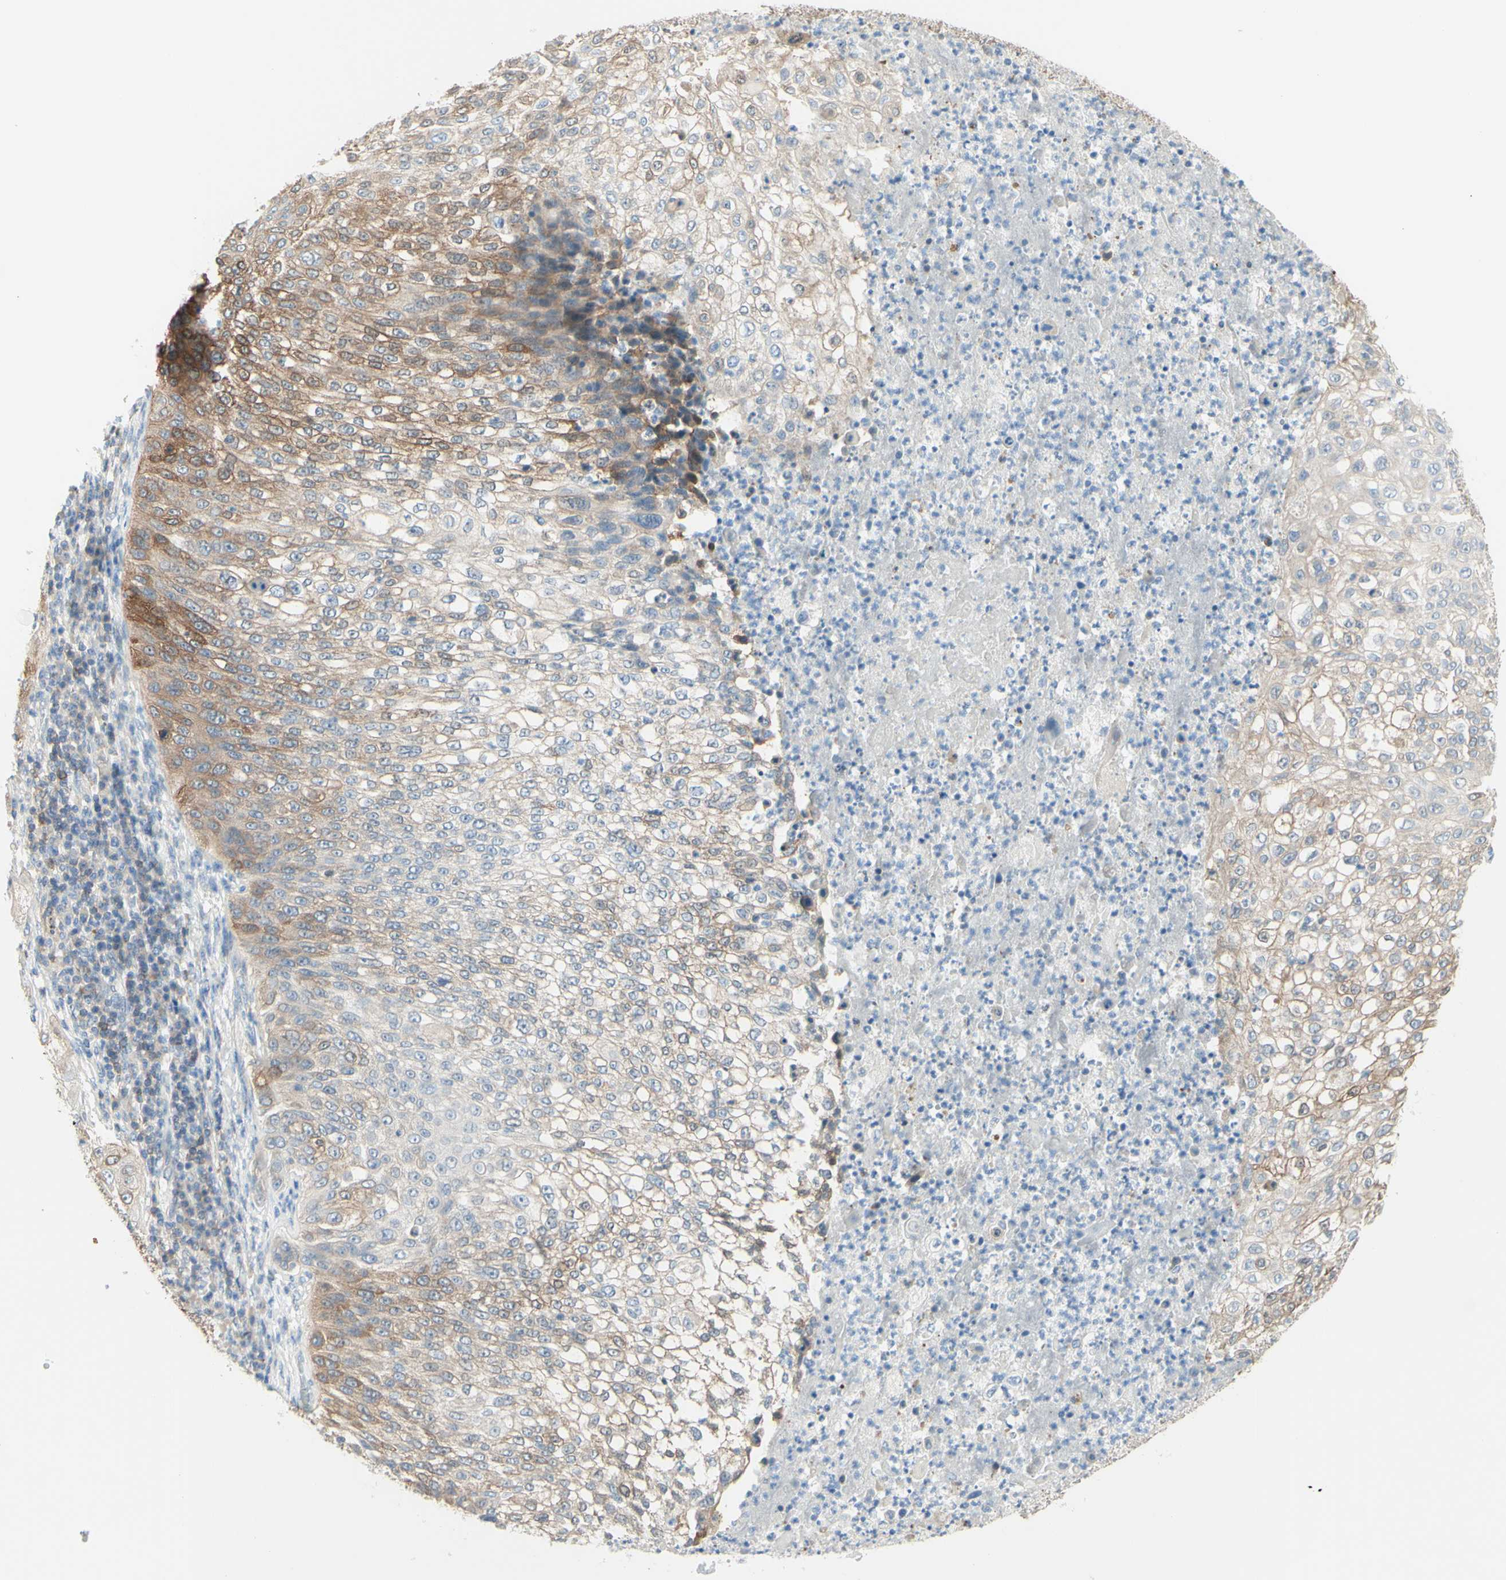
{"staining": {"intensity": "moderate", "quantity": "25%-75%", "location": "cytoplasmic/membranous"}, "tissue": "lung cancer", "cell_type": "Tumor cells", "image_type": "cancer", "snomed": [{"axis": "morphology", "description": "Inflammation, NOS"}, {"axis": "morphology", "description": "Squamous cell carcinoma, NOS"}, {"axis": "topography", "description": "Lymph node"}, {"axis": "topography", "description": "Soft tissue"}, {"axis": "topography", "description": "Lung"}], "caption": "Immunohistochemical staining of lung cancer shows moderate cytoplasmic/membranous protein positivity in approximately 25%-75% of tumor cells.", "gene": "MTM1", "patient": {"sex": "male", "age": 66}}